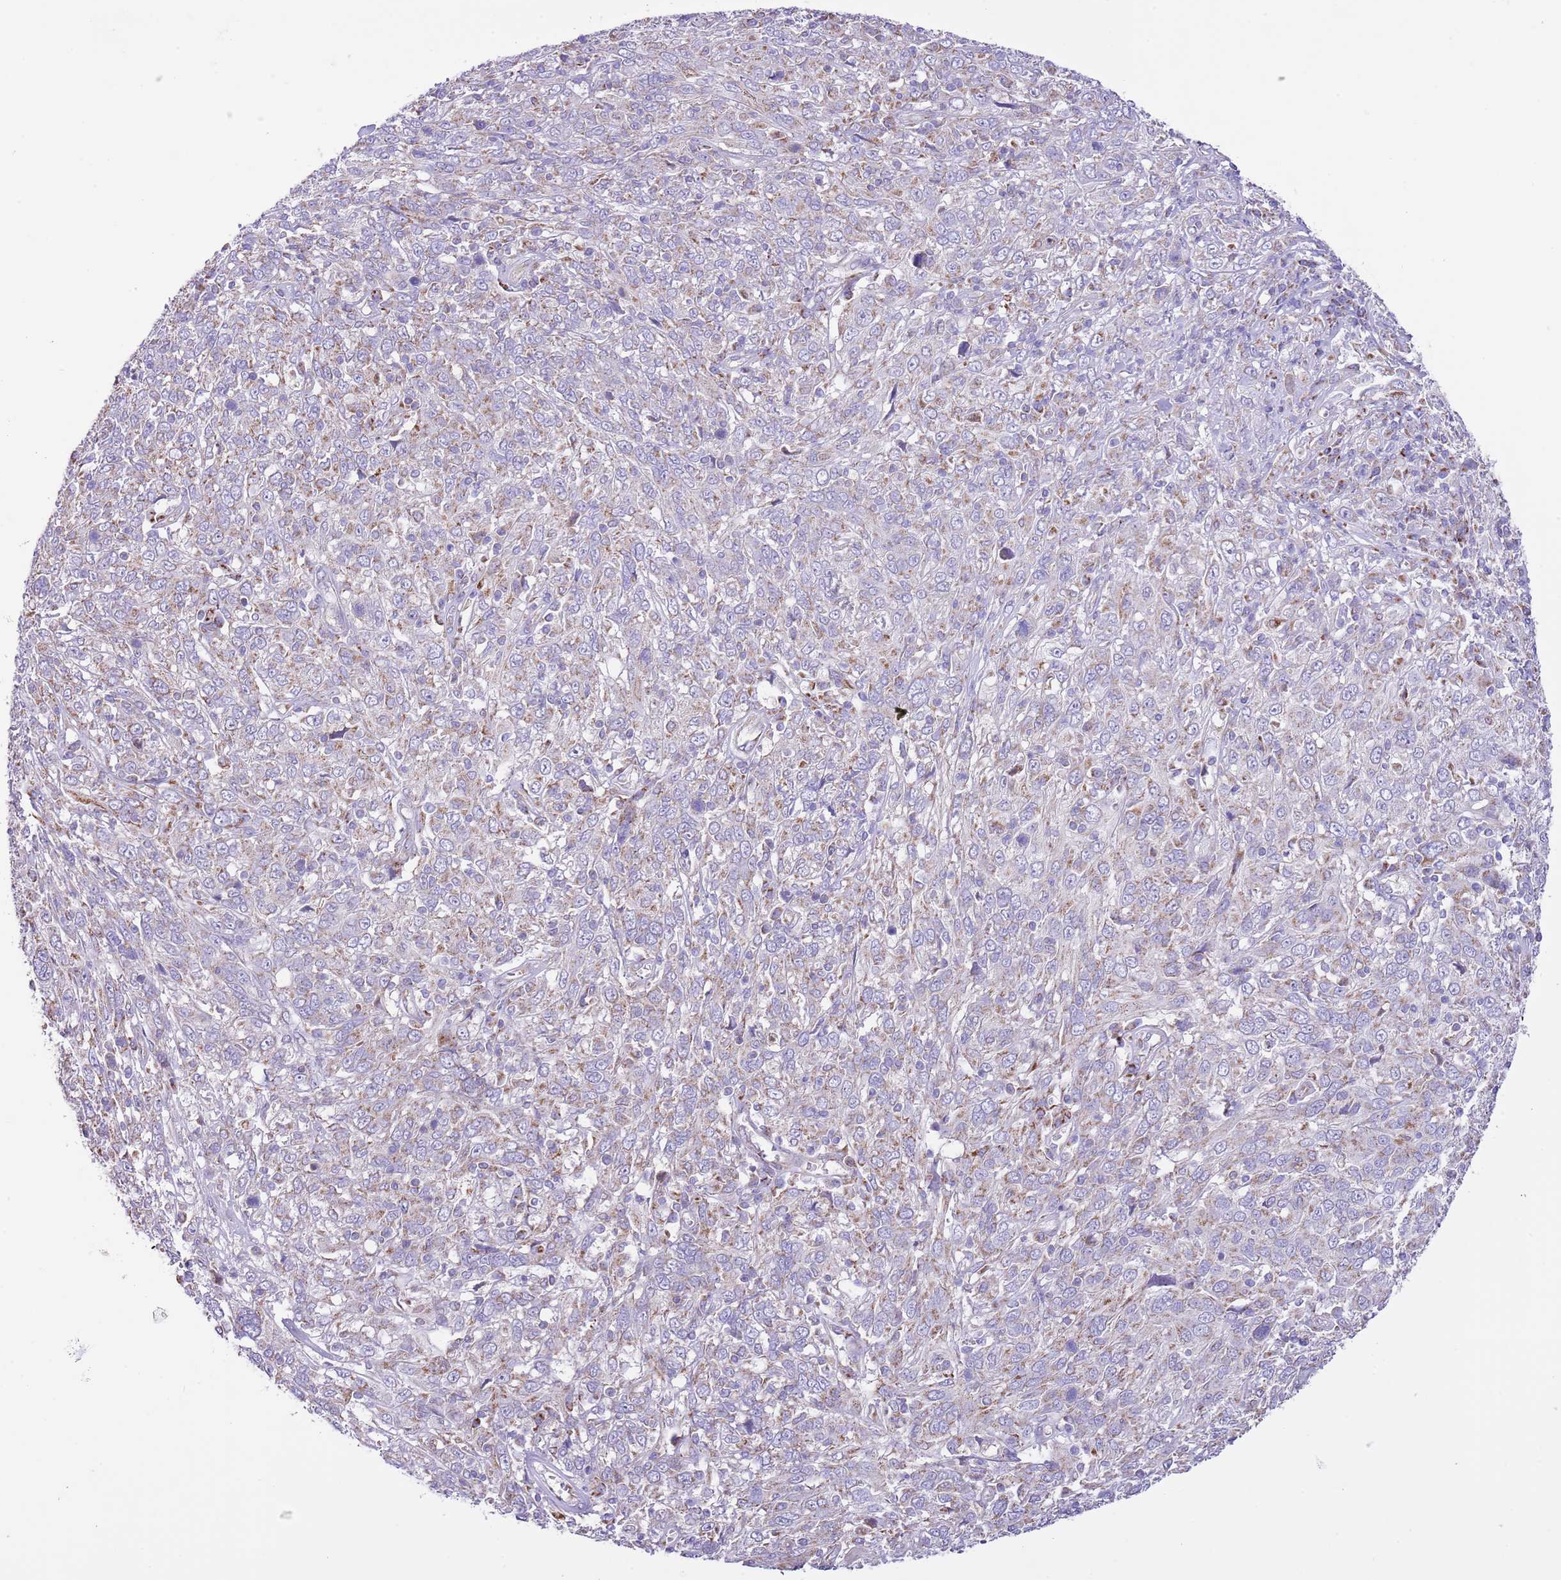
{"staining": {"intensity": "weak", "quantity": "<25%", "location": "cytoplasmic/membranous"}, "tissue": "cervical cancer", "cell_type": "Tumor cells", "image_type": "cancer", "snomed": [{"axis": "morphology", "description": "Squamous cell carcinoma, NOS"}, {"axis": "topography", "description": "Cervix"}], "caption": "This is an IHC micrograph of human cervical squamous cell carcinoma. There is no staining in tumor cells.", "gene": "SS18L2", "patient": {"sex": "female", "age": 46}}